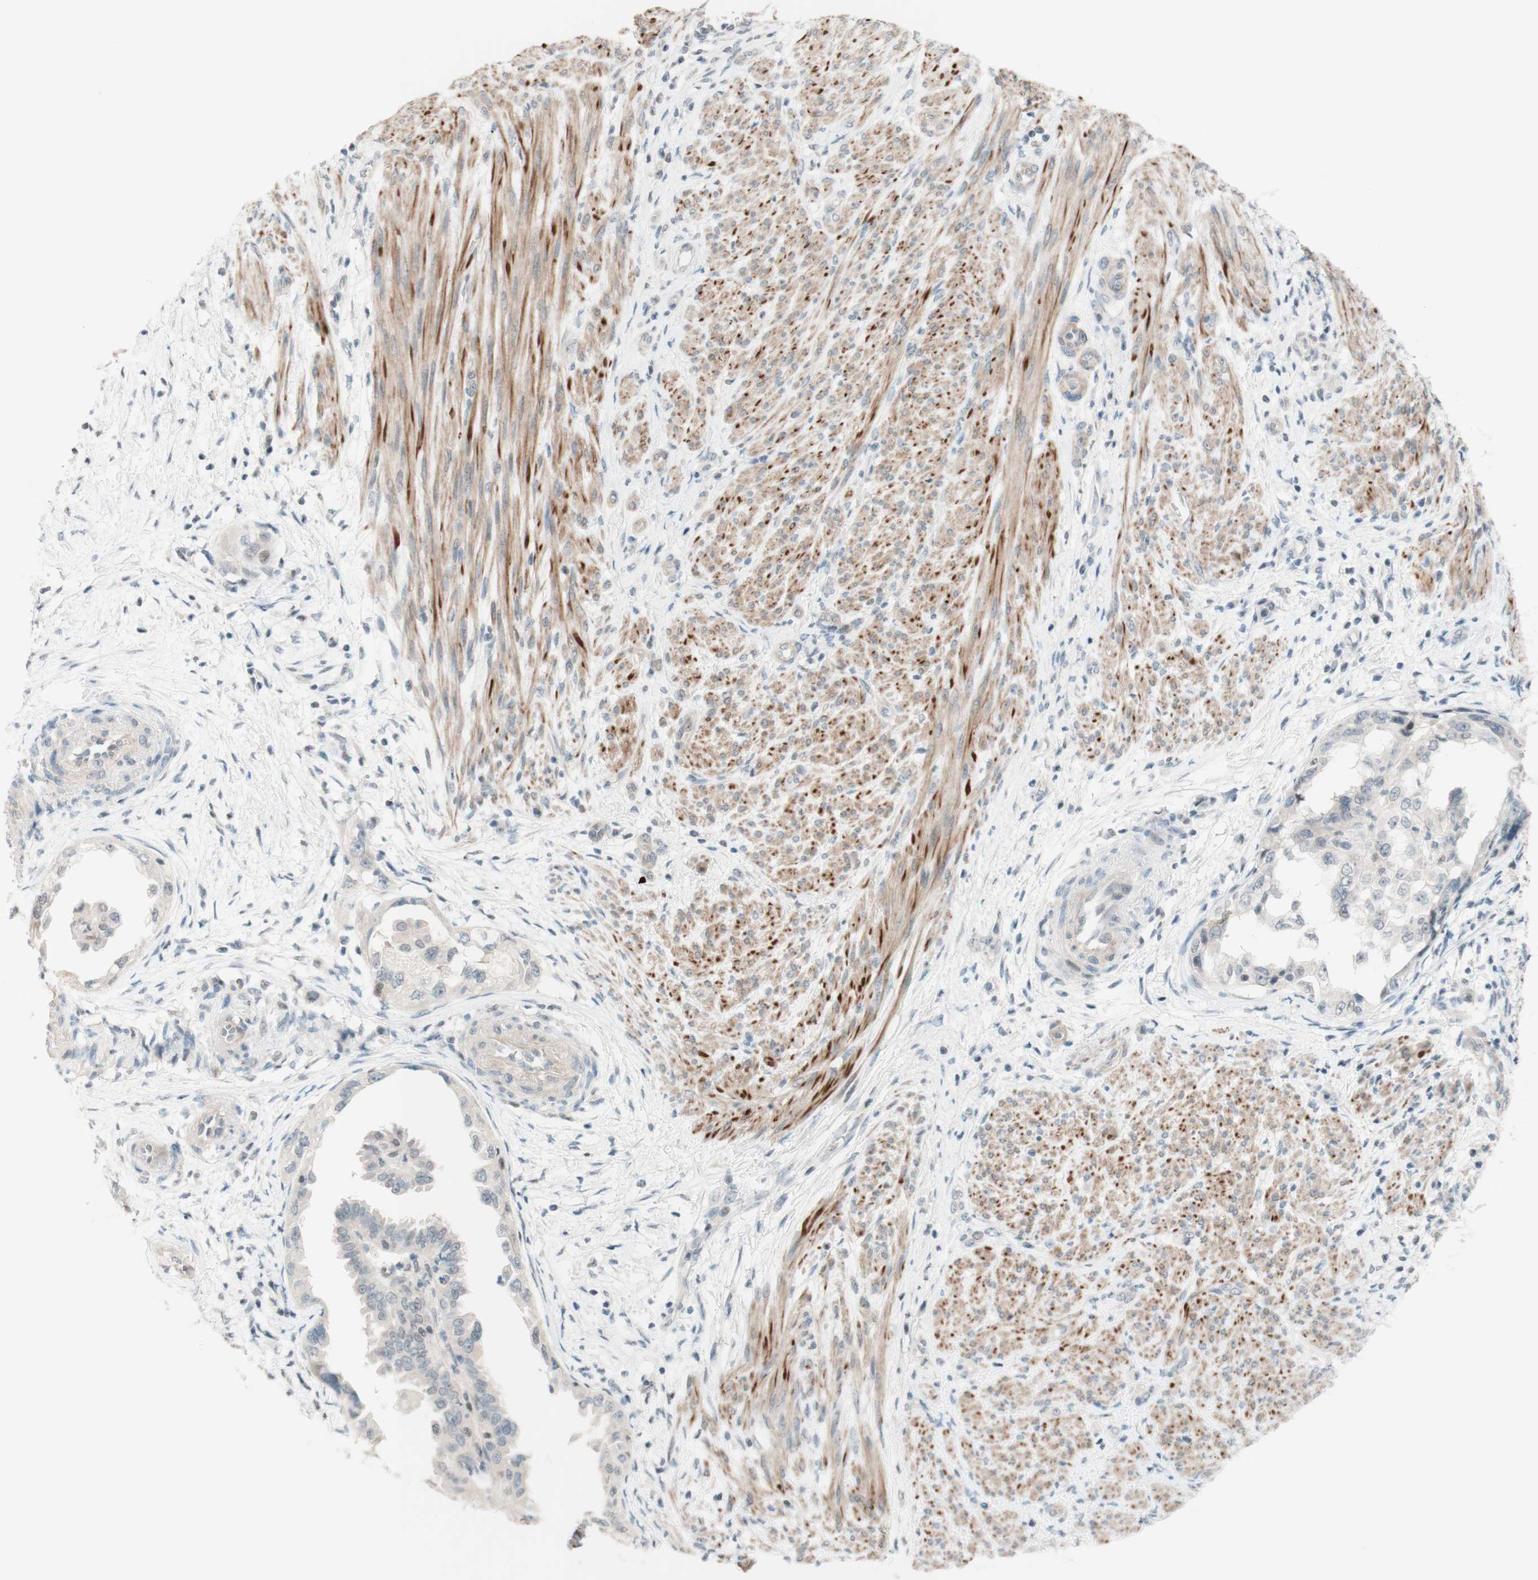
{"staining": {"intensity": "weak", "quantity": "<25%", "location": "nuclear"}, "tissue": "endometrial cancer", "cell_type": "Tumor cells", "image_type": "cancer", "snomed": [{"axis": "morphology", "description": "Adenocarcinoma, NOS"}, {"axis": "topography", "description": "Endometrium"}], "caption": "This is an IHC image of endometrial adenocarcinoma. There is no staining in tumor cells.", "gene": "JPH1", "patient": {"sex": "female", "age": 85}}